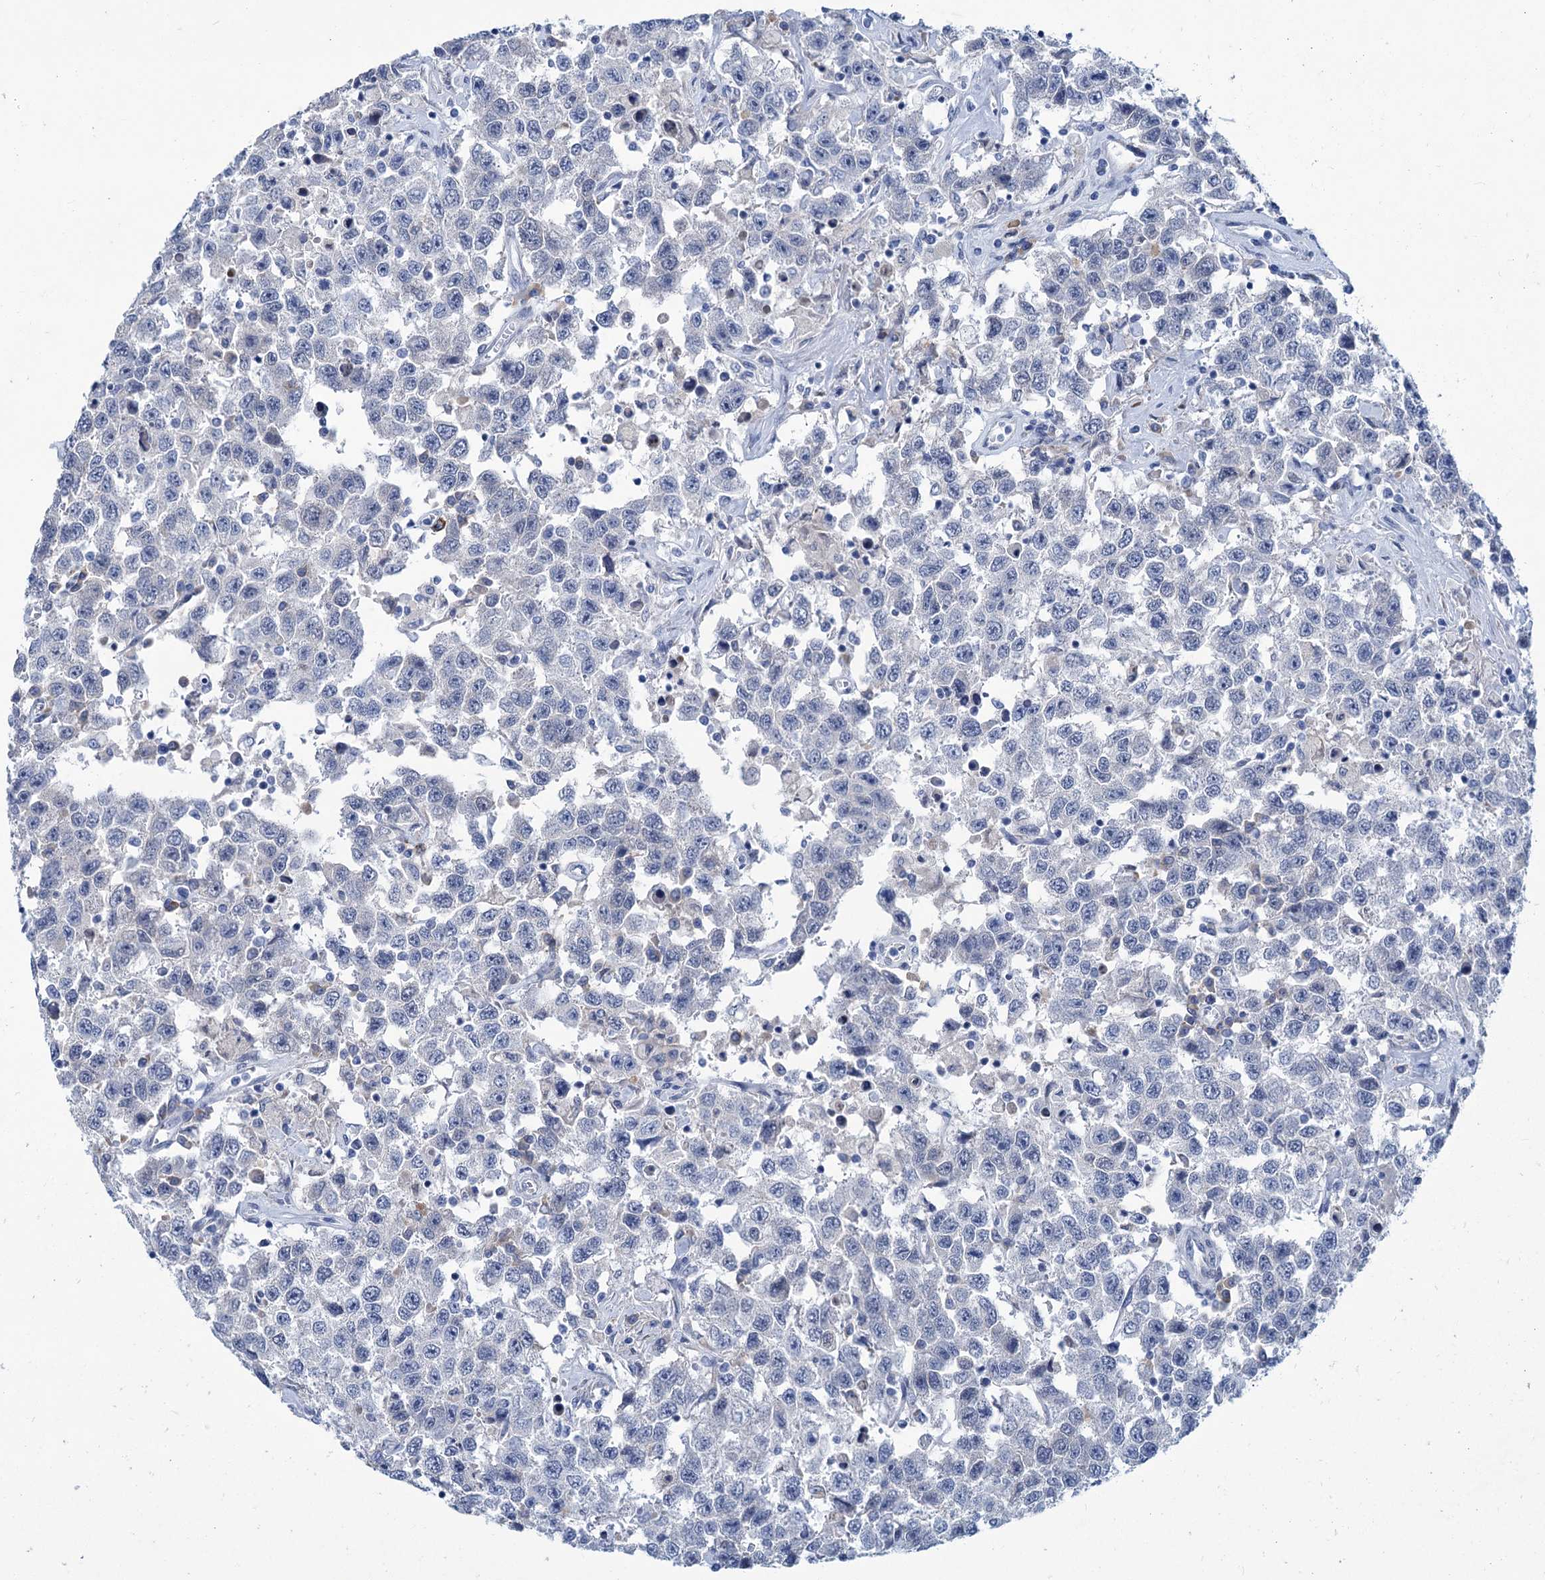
{"staining": {"intensity": "negative", "quantity": "none", "location": "none"}, "tissue": "testis cancer", "cell_type": "Tumor cells", "image_type": "cancer", "snomed": [{"axis": "morphology", "description": "Seminoma, NOS"}, {"axis": "topography", "description": "Testis"}], "caption": "An image of testis cancer stained for a protein demonstrates no brown staining in tumor cells.", "gene": "NEU3", "patient": {"sex": "male", "age": 41}}